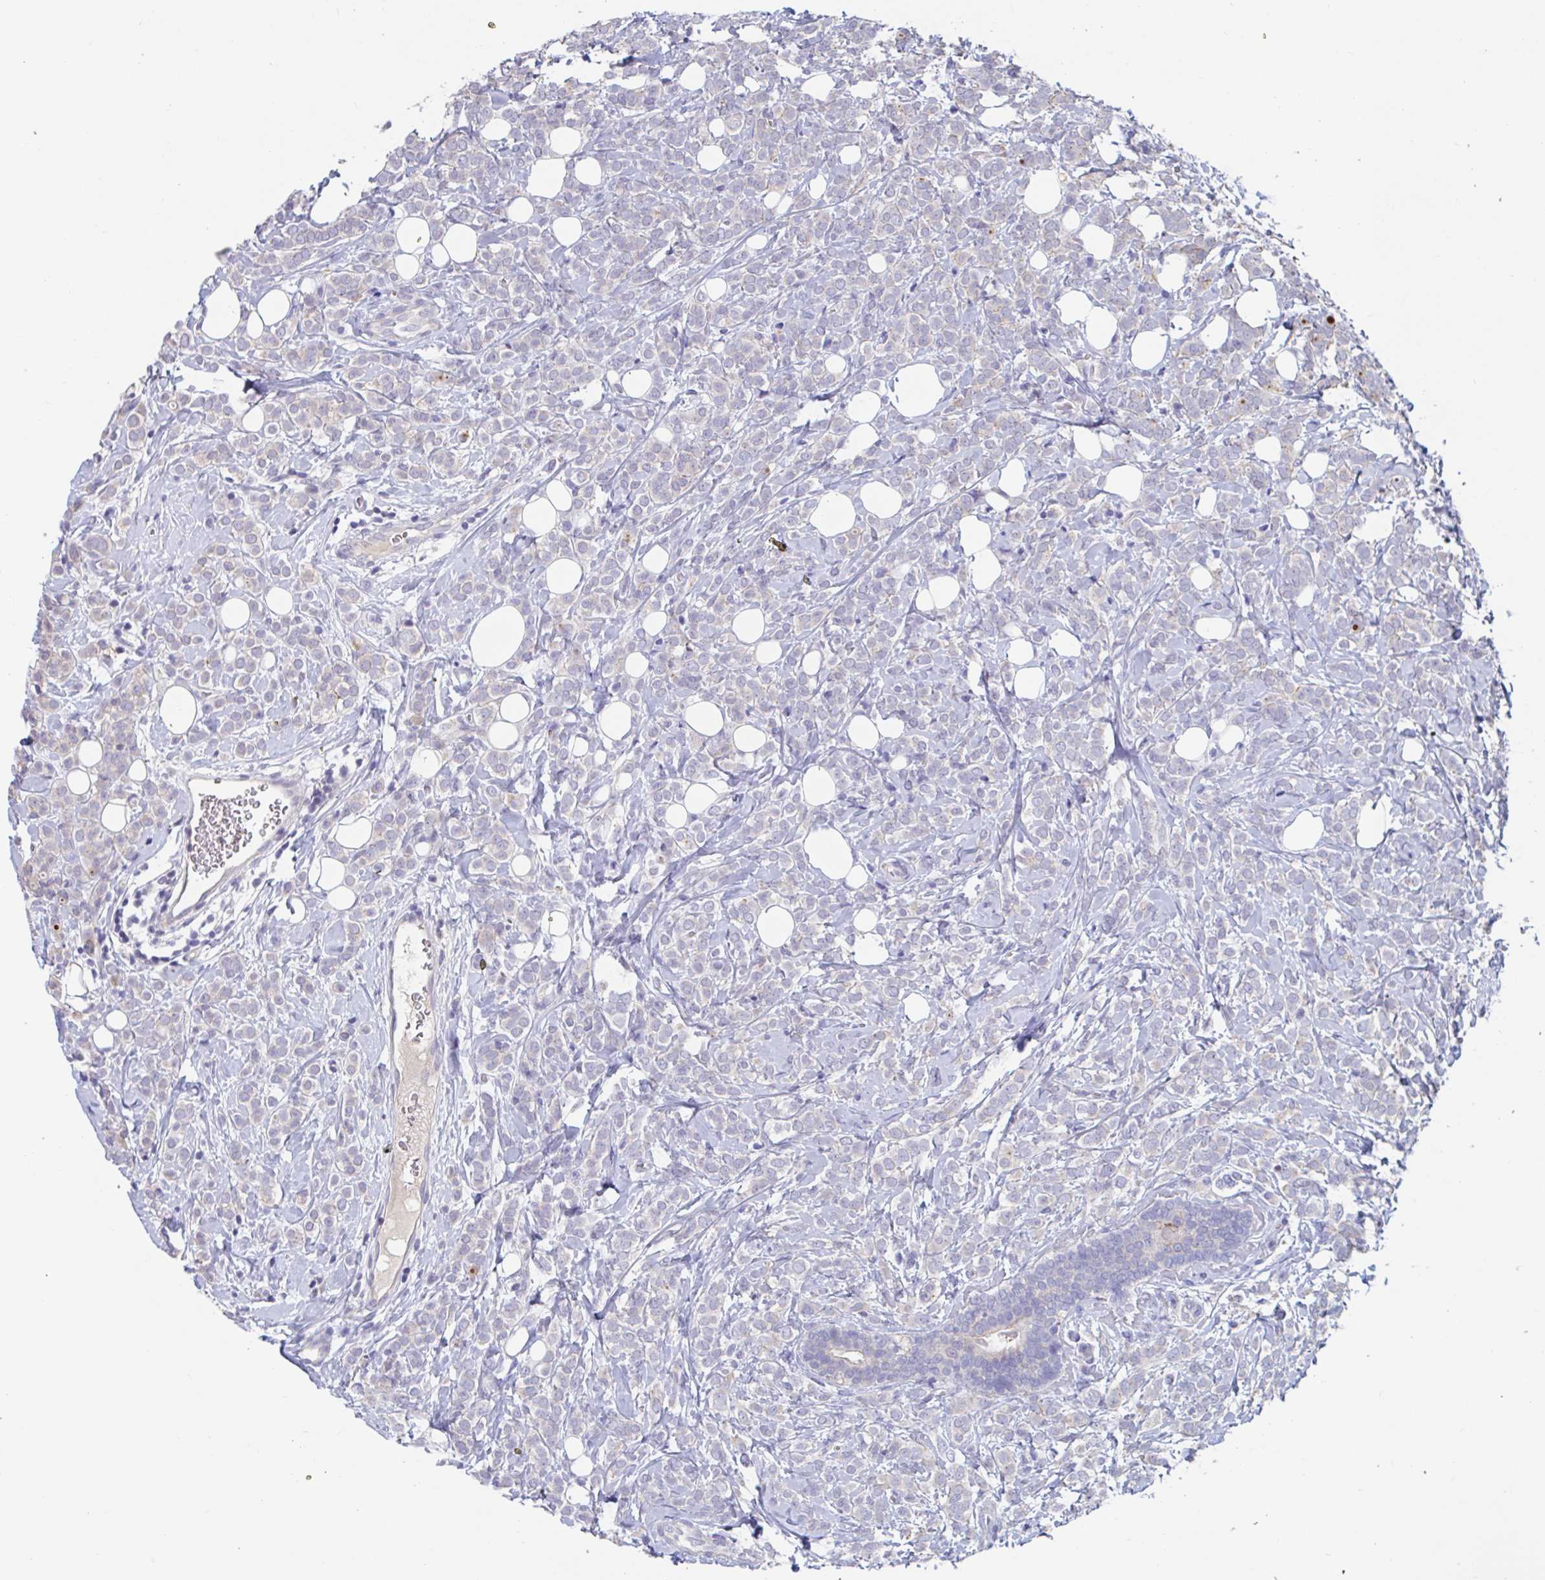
{"staining": {"intensity": "negative", "quantity": "none", "location": "none"}, "tissue": "breast cancer", "cell_type": "Tumor cells", "image_type": "cancer", "snomed": [{"axis": "morphology", "description": "Lobular carcinoma"}, {"axis": "topography", "description": "Breast"}], "caption": "This photomicrograph is of breast cancer (lobular carcinoma) stained with immunohistochemistry (IHC) to label a protein in brown with the nuclei are counter-stained blue. There is no staining in tumor cells. (DAB immunohistochemistry (IHC) visualized using brightfield microscopy, high magnification).", "gene": "UNKL", "patient": {"sex": "female", "age": 49}}